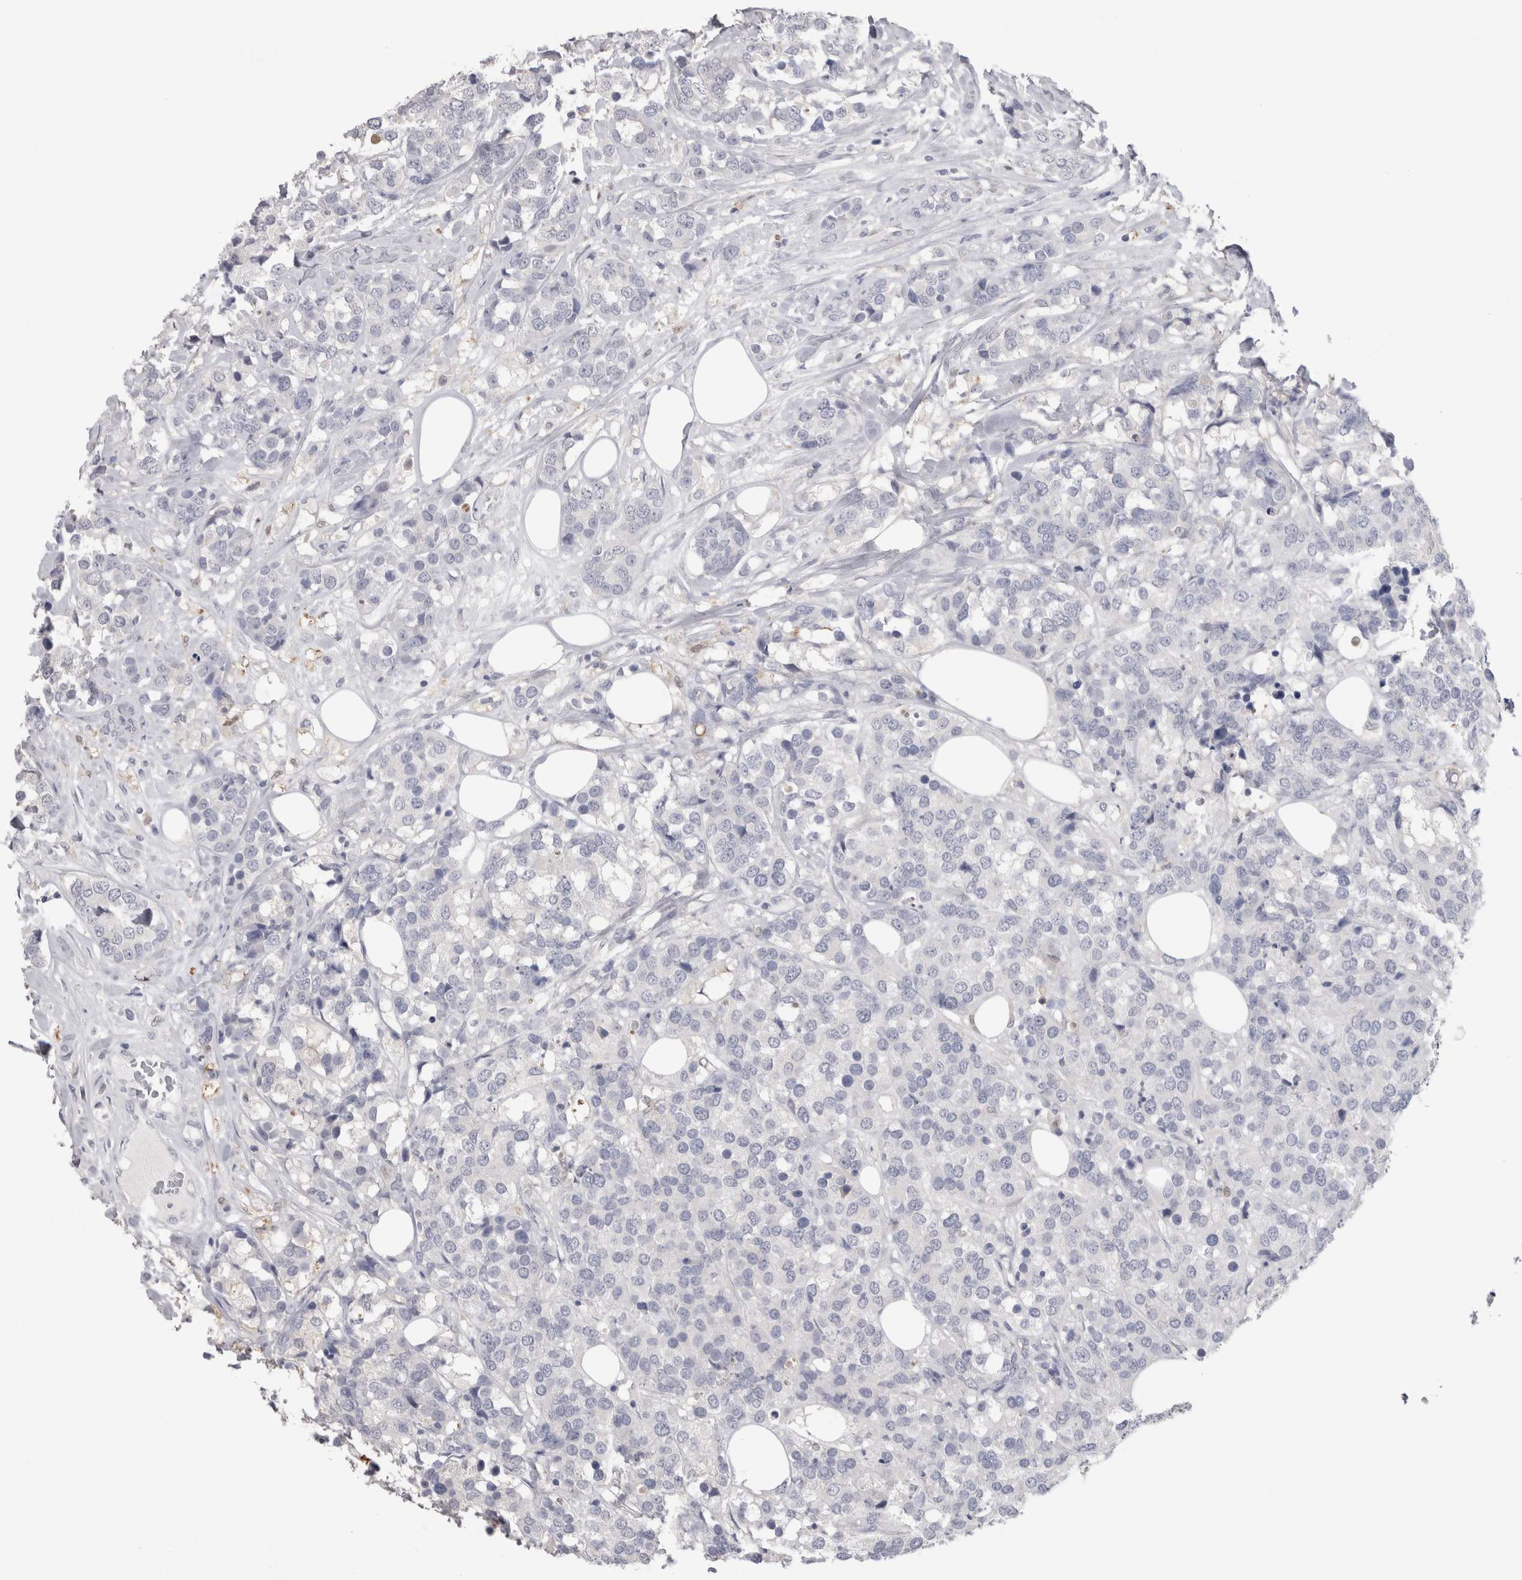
{"staining": {"intensity": "negative", "quantity": "none", "location": "none"}, "tissue": "breast cancer", "cell_type": "Tumor cells", "image_type": "cancer", "snomed": [{"axis": "morphology", "description": "Lobular carcinoma"}, {"axis": "topography", "description": "Breast"}], "caption": "Breast cancer was stained to show a protein in brown. There is no significant positivity in tumor cells.", "gene": "SUCNR1", "patient": {"sex": "female", "age": 59}}